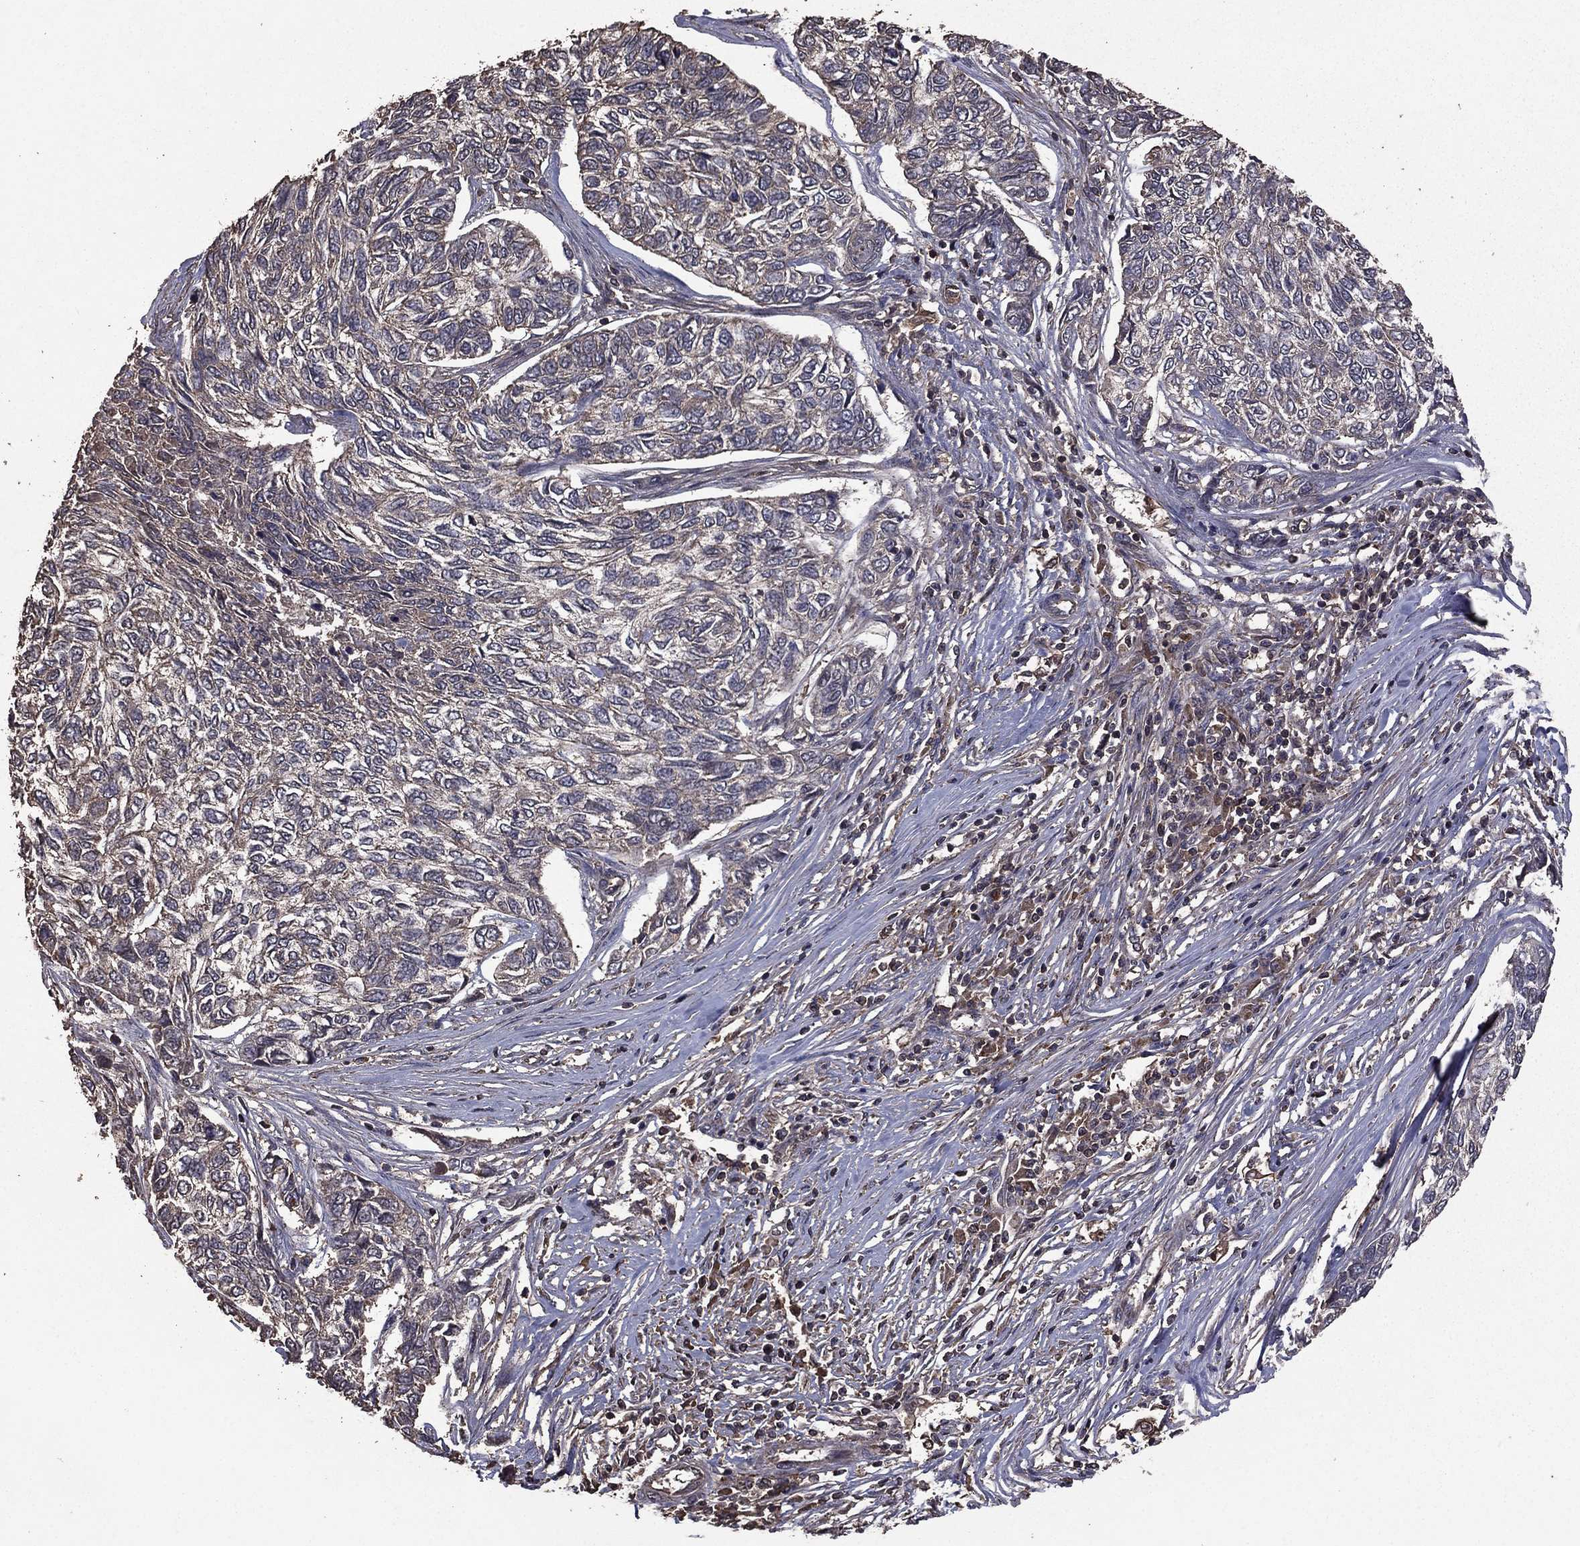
{"staining": {"intensity": "negative", "quantity": "none", "location": "none"}, "tissue": "skin cancer", "cell_type": "Tumor cells", "image_type": "cancer", "snomed": [{"axis": "morphology", "description": "Basal cell carcinoma"}, {"axis": "topography", "description": "Skin"}], "caption": "IHC micrograph of neoplastic tissue: human skin cancer (basal cell carcinoma) stained with DAB shows no significant protein staining in tumor cells.", "gene": "BIRC6", "patient": {"sex": "female", "age": 65}}